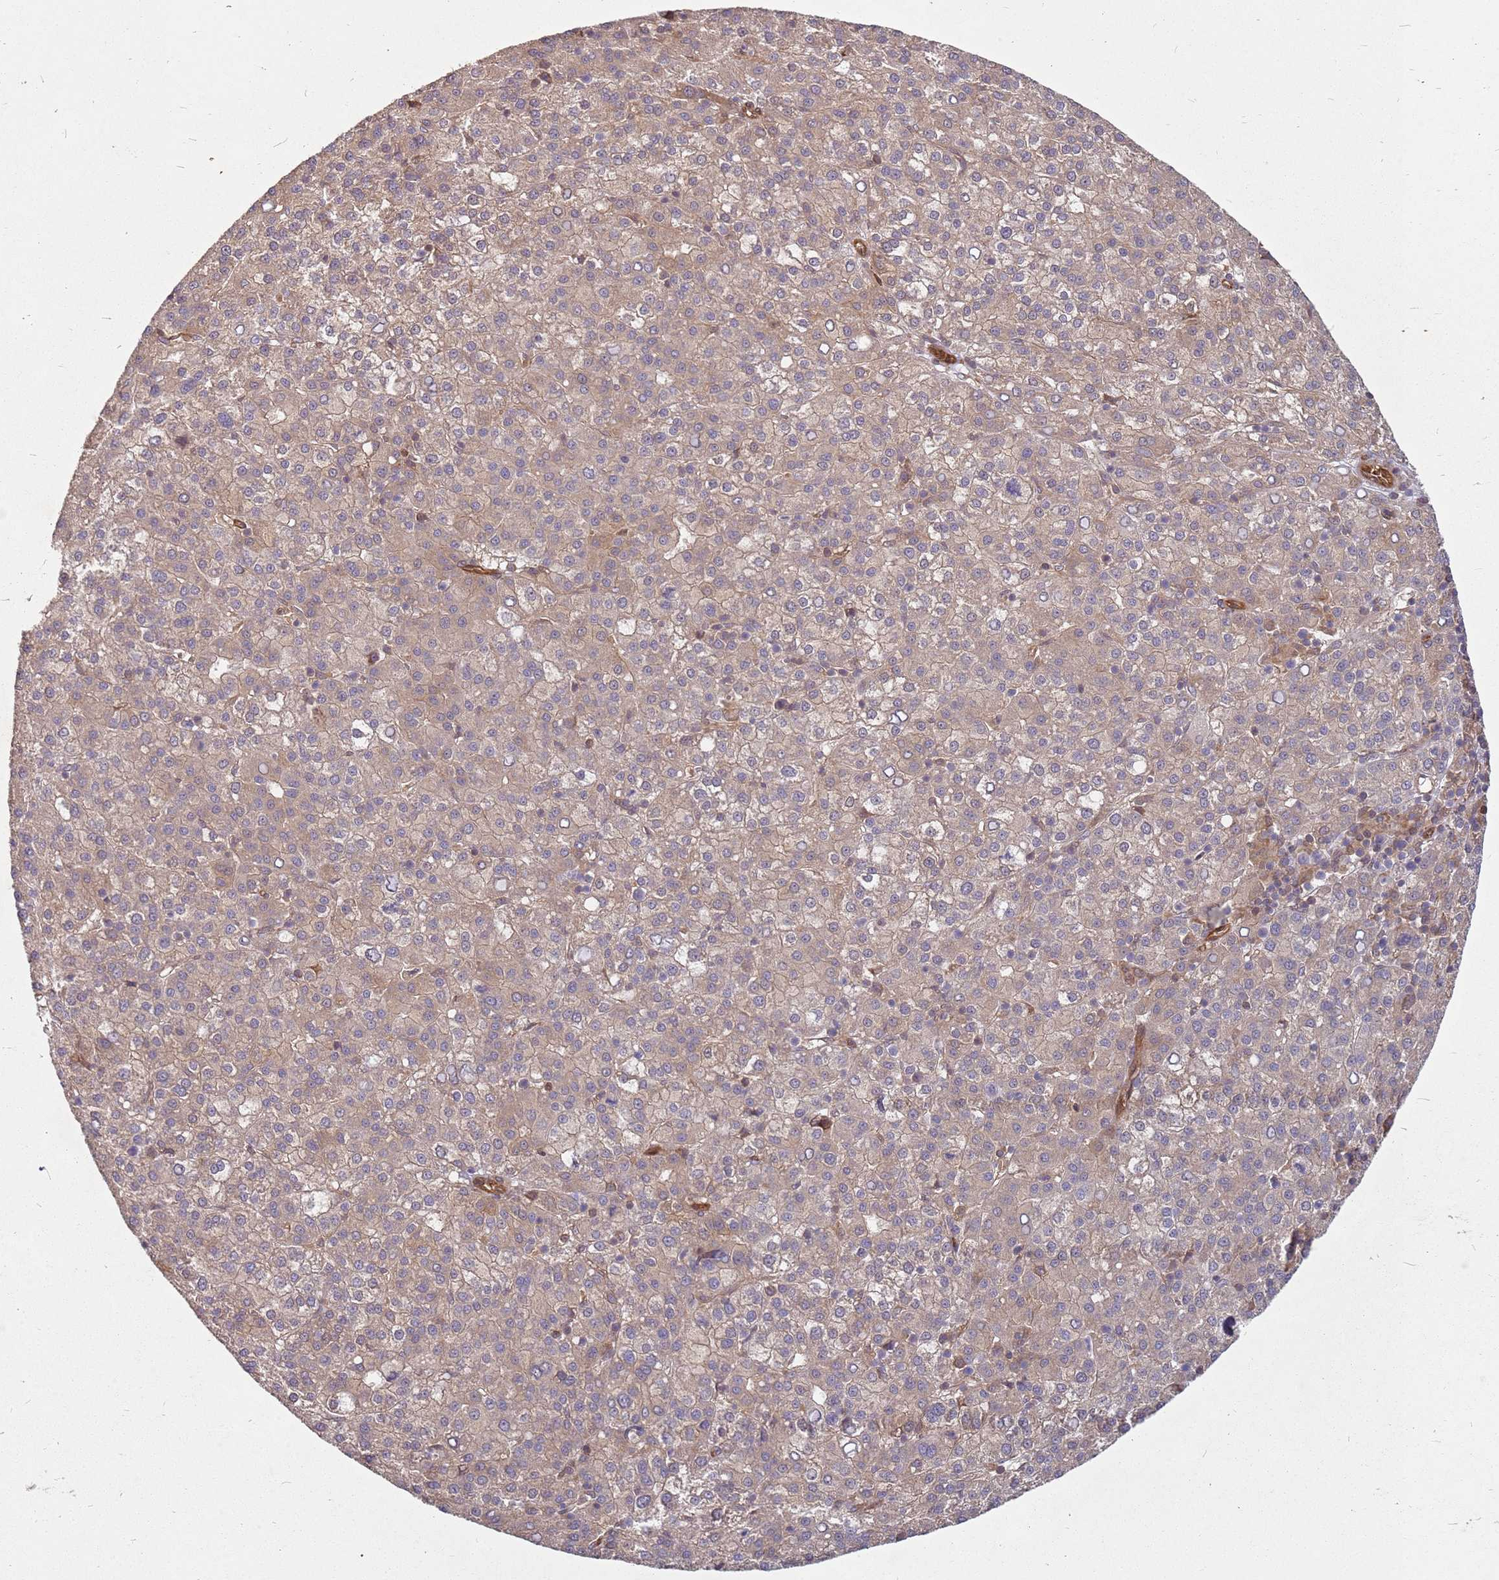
{"staining": {"intensity": "moderate", "quantity": ">75%", "location": "cytoplasmic/membranous"}, "tissue": "liver cancer", "cell_type": "Tumor cells", "image_type": "cancer", "snomed": [{"axis": "morphology", "description": "Carcinoma, Hepatocellular, NOS"}, {"axis": "topography", "description": "Liver"}], "caption": "Hepatocellular carcinoma (liver) stained with a protein marker reveals moderate staining in tumor cells.", "gene": "NUDT14", "patient": {"sex": "female", "age": 58}}